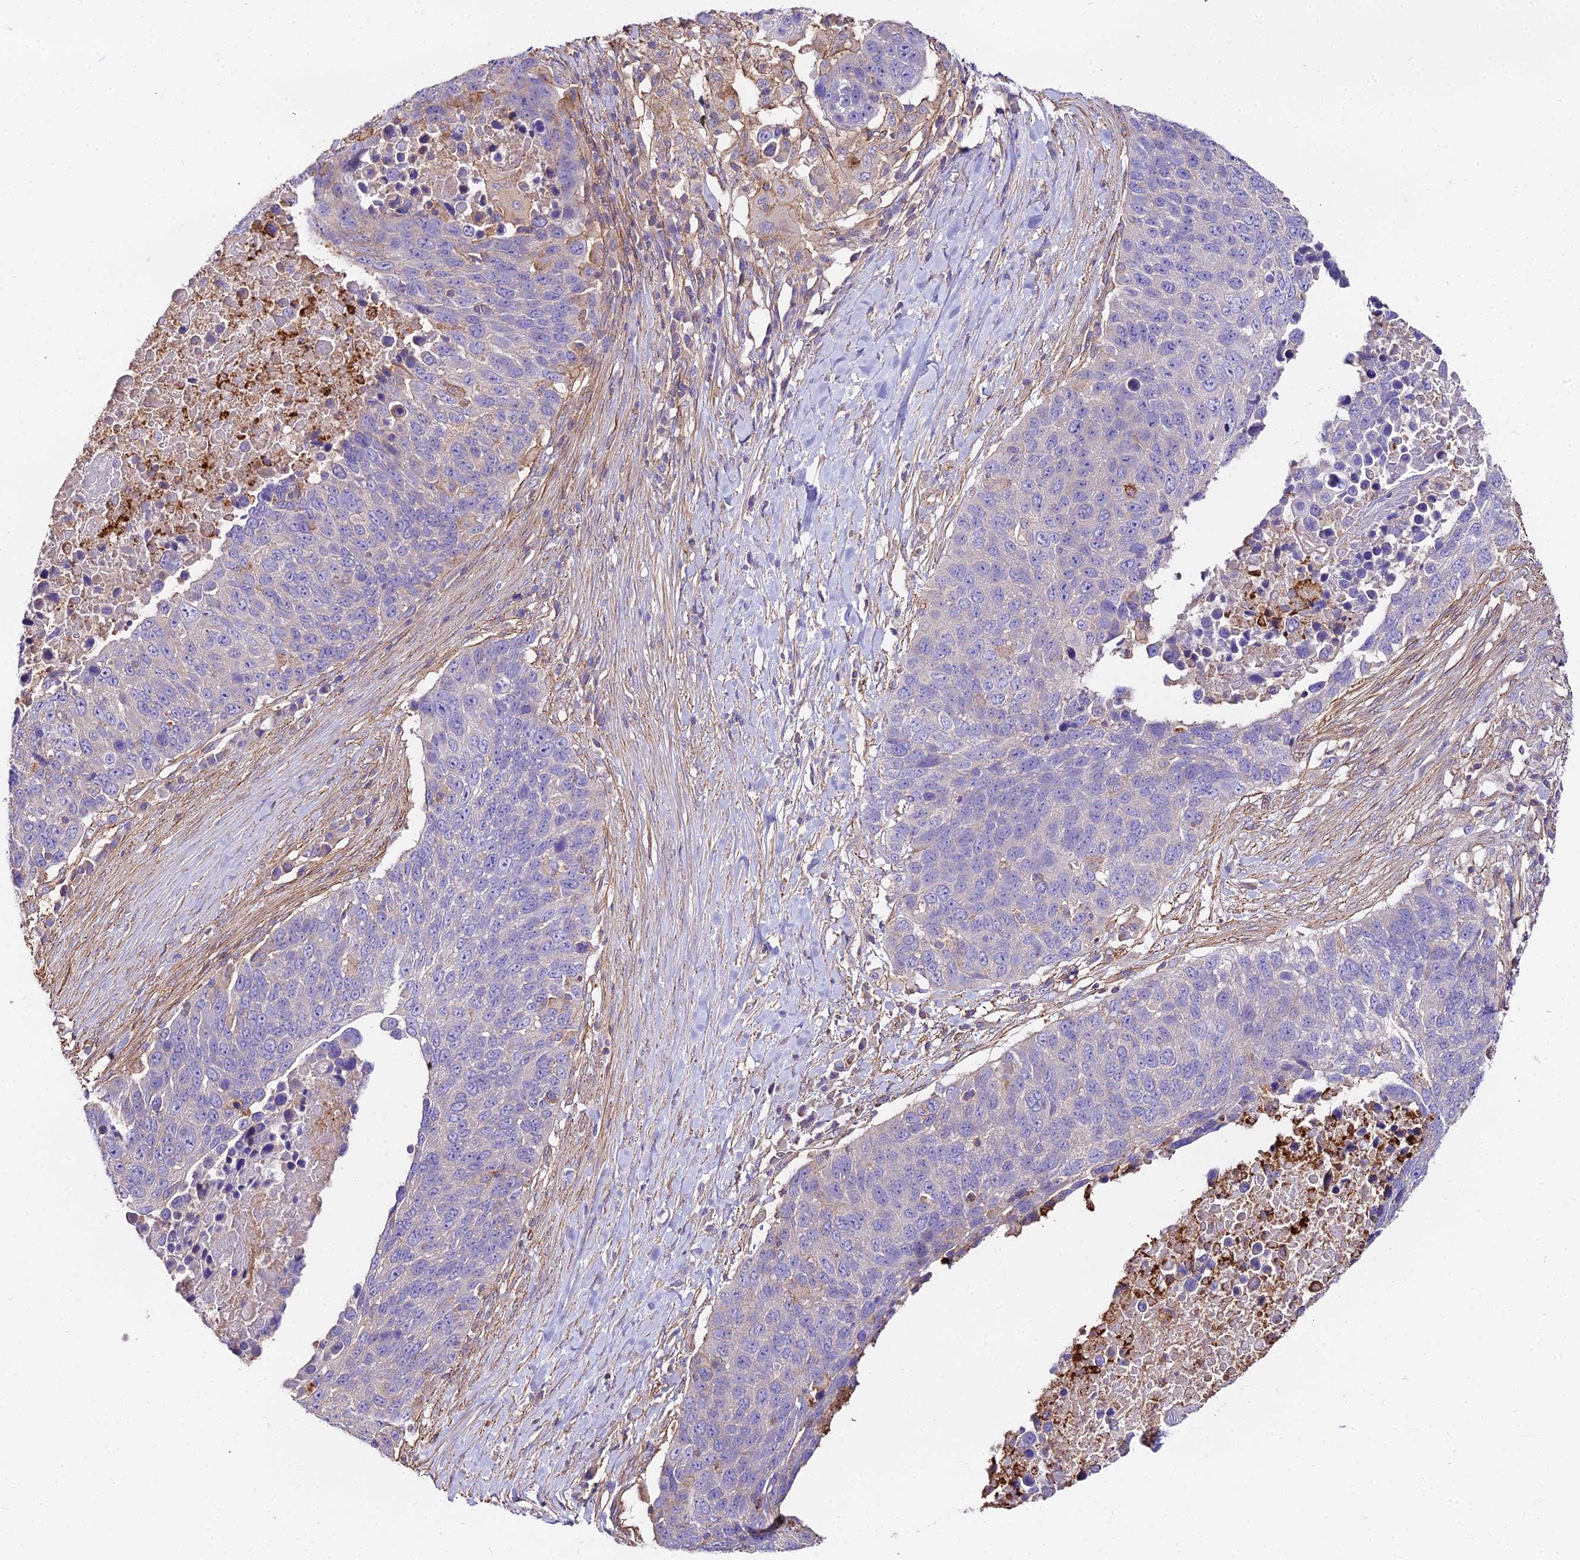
{"staining": {"intensity": "negative", "quantity": "none", "location": "none"}, "tissue": "lung cancer", "cell_type": "Tumor cells", "image_type": "cancer", "snomed": [{"axis": "morphology", "description": "Normal tissue, NOS"}, {"axis": "morphology", "description": "Squamous cell carcinoma, NOS"}, {"axis": "topography", "description": "Lymph node"}, {"axis": "topography", "description": "Lung"}], "caption": "There is no significant staining in tumor cells of lung cancer.", "gene": "GLYAT", "patient": {"sex": "male", "age": 66}}